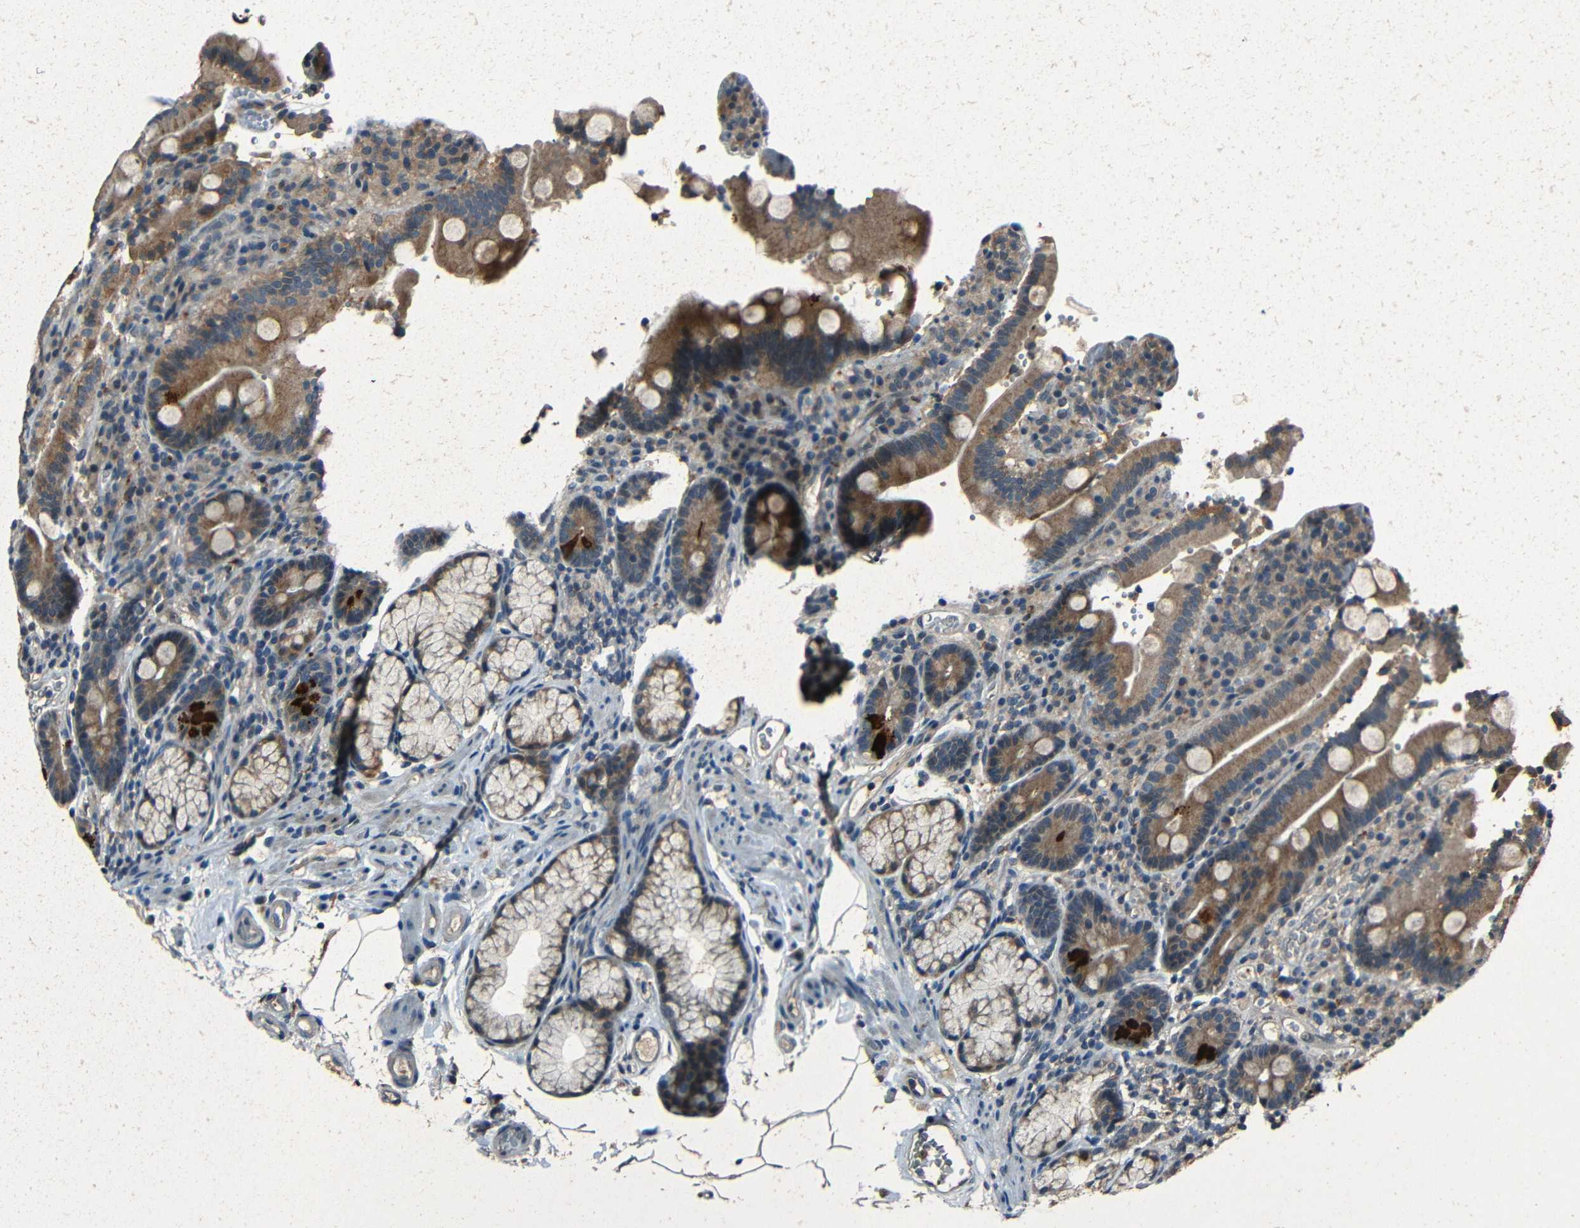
{"staining": {"intensity": "moderate", "quantity": ">75%", "location": "cytoplasmic/membranous"}, "tissue": "duodenum", "cell_type": "Glandular cells", "image_type": "normal", "snomed": [{"axis": "morphology", "description": "Normal tissue, NOS"}, {"axis": "topography", "description": "Small intestine, NOS"}], "caption": "Glandular cells show medium levels of moderate cytoplasmic/membranous staining in approximately >75% of cells in normal duodenum. (Brightfield microscopy of DAB IHC at high magnification).", "gene": "SLA", "patient": {"sex": "female", "age": 71}}